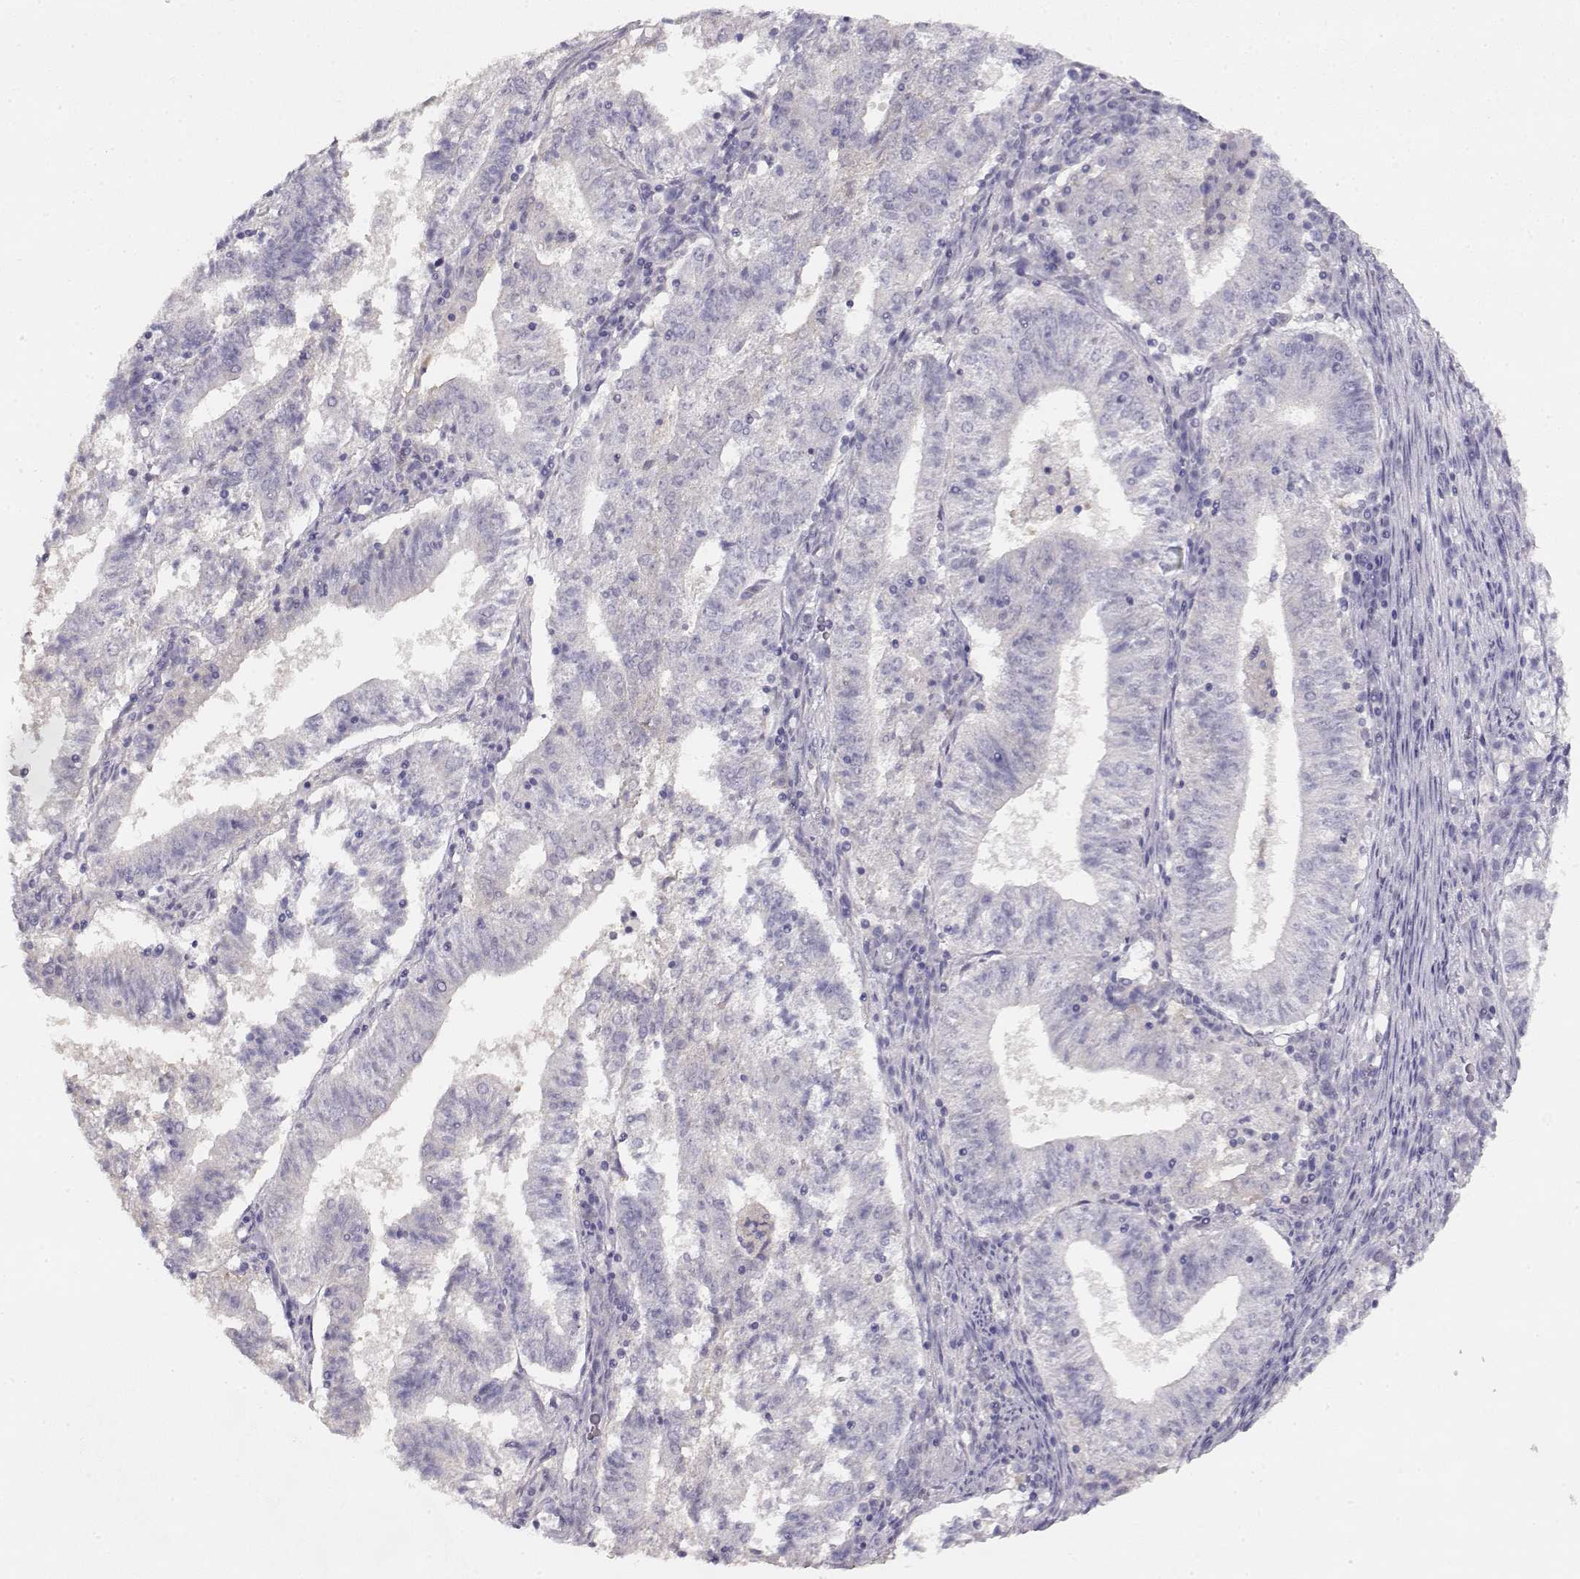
{"staining": {"intensity": "negative", "quantity": "none", "location": "none"}, "tissue": "endometrial cancer", "cell_type": "Tumor cells", "image_type": "cancer", "snomed": [{"axis": "morphology", "description": "Adenocarcinoma, NOS"}, {"axis": "topography", "description": "Endometrium"}], "caption": "Tumor cells are negative for protein expression in human endometrial cancer (adenocarcinoma).", "gene": "NDRG4", "patient": {"sex": "female", "age": 82}}